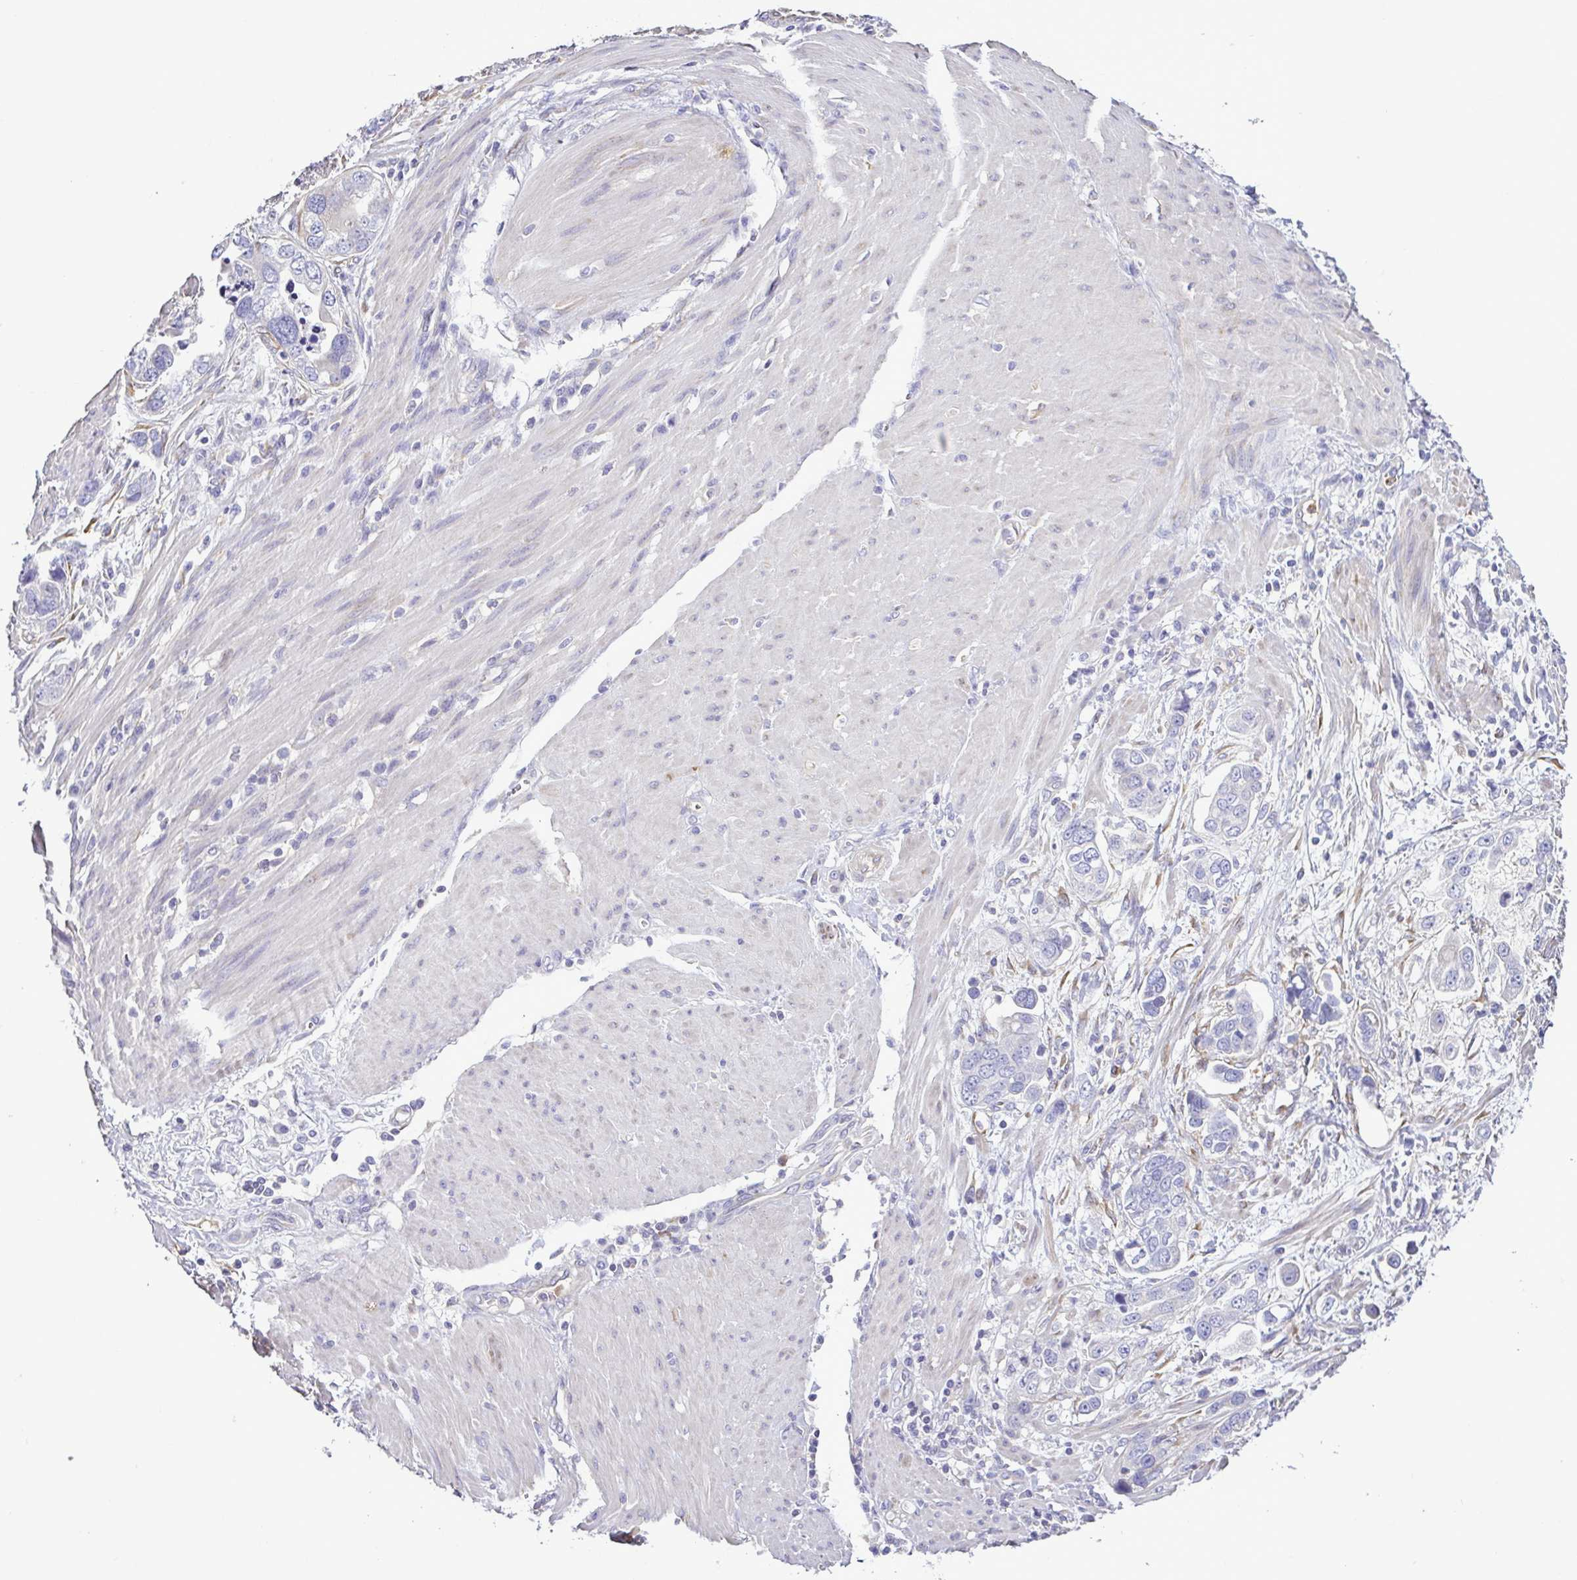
{"staining": {"intensity": "negative", "quantity": "none", "location": "none"}, "tissue": "stomach cancer", "cell_type": "Tumor cells", "image_type": "cancer", "snomed": [{"axis": "morphology", "description": "Adenocarcinoma, NOS"}, {"axis": "topography", "description": "Stomach, lower"}], "caption": "Tumor cells are negative for brown protein staining in stomach cancer. The staining was performed using DAB (3,3'-diaminobenzidine) to visualize the protein expression in brown, while the nuclei were stained in blue with hematoxylin (Magnification: 20x).", "gene": "MYL10", "patient": {"sex": "female", "age": 93}}